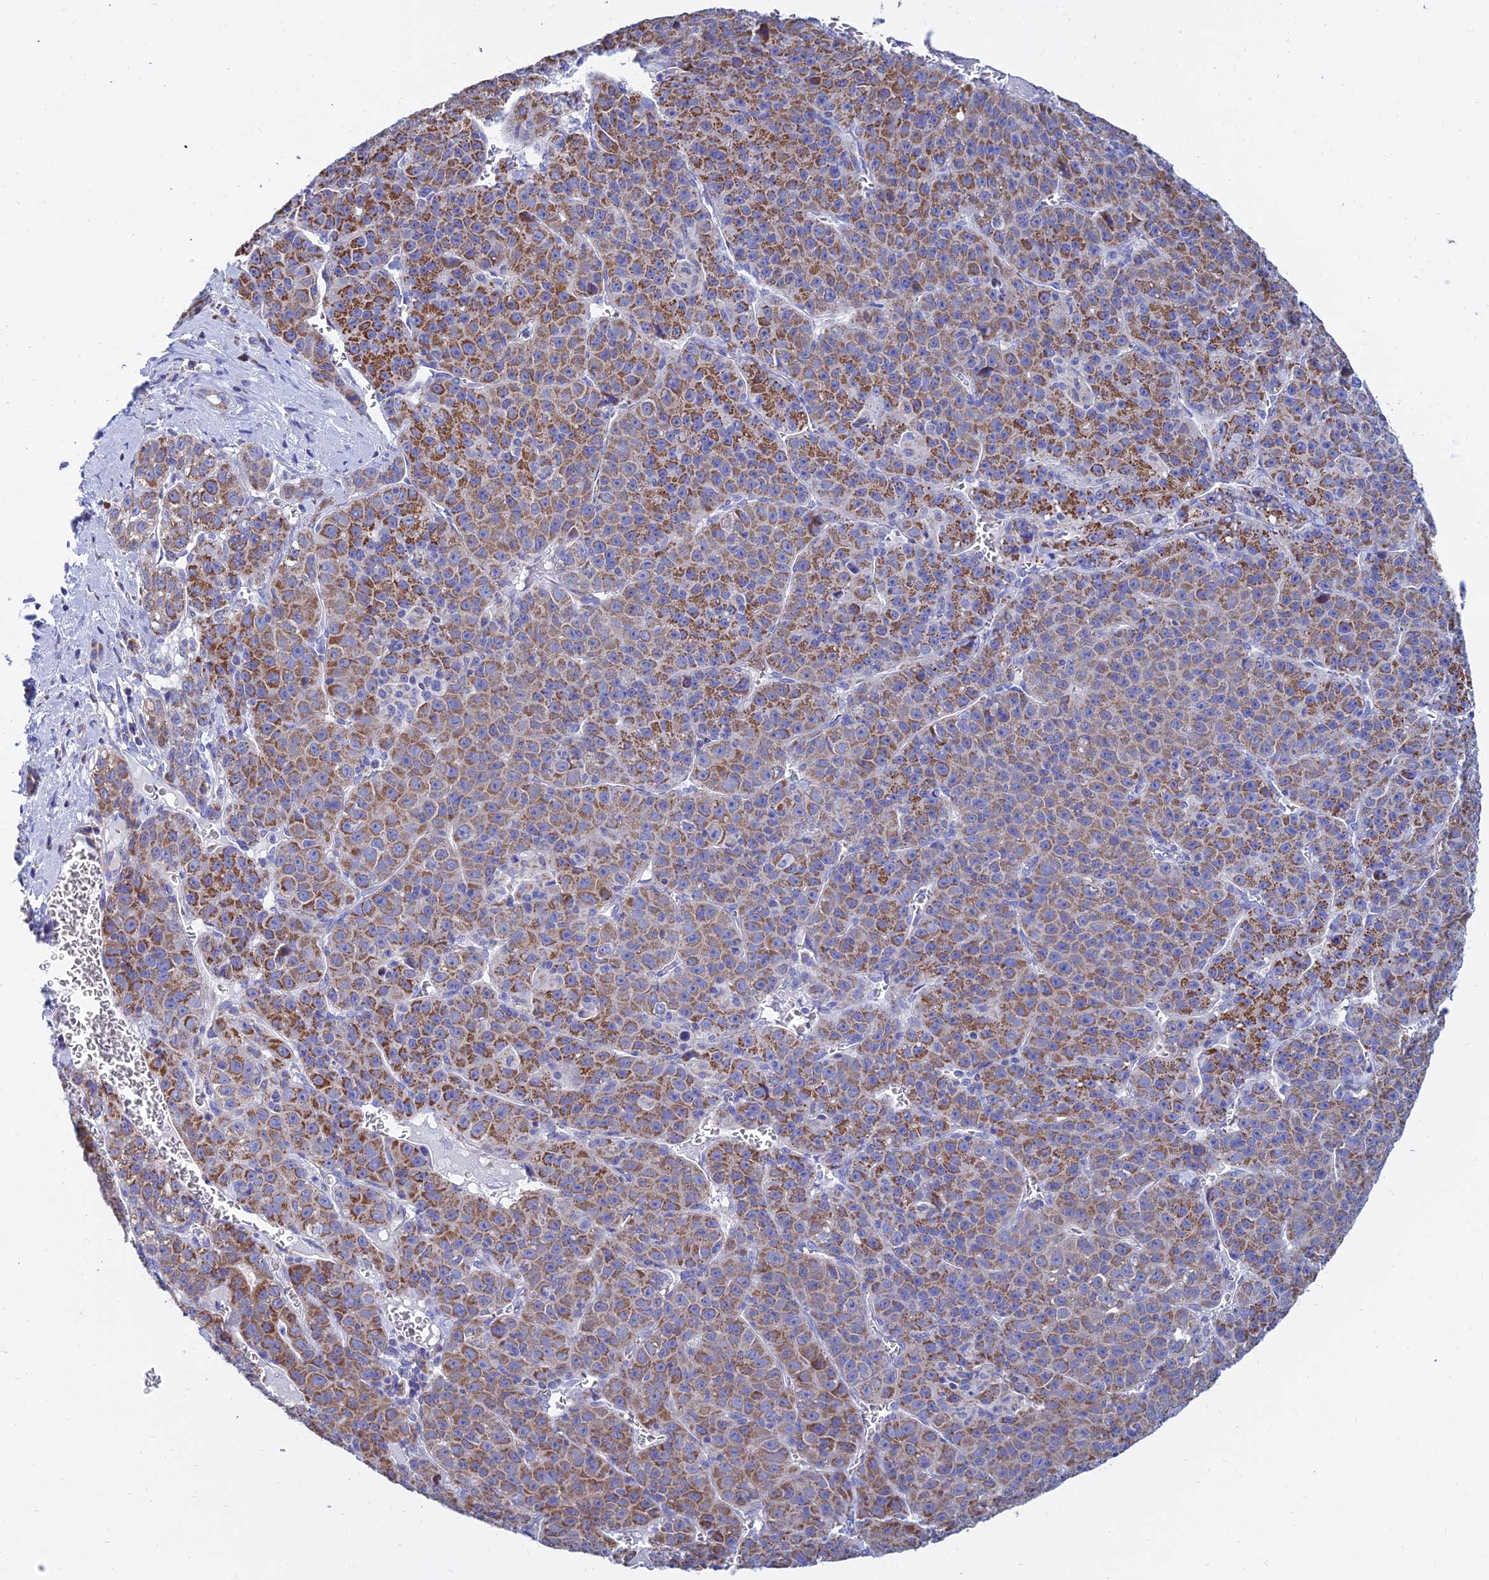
{"staining": {"intensity": "moderate", "quantity": ">75%", "location": "cytoplasmic/membranous"}, "tissue": "liver cancer", "cell_type": "Tumor cells", "image_type": "cancer", "snomed": [{"axis": "morphology", "description": "Carcinoma, Hepatocellular, NOS"}, {"axis": "topography", "description": "Liver"}], "caption": "IHC photomicrograph of liver hepatocellular carcinoma stained for a protein (brown), which displays medium levels of moderate cytoplasmic/membranous positivity in approximately >75% of tumor cells.", "gene": "MGST1", "patient": {"sex": "female", "age": 53}}